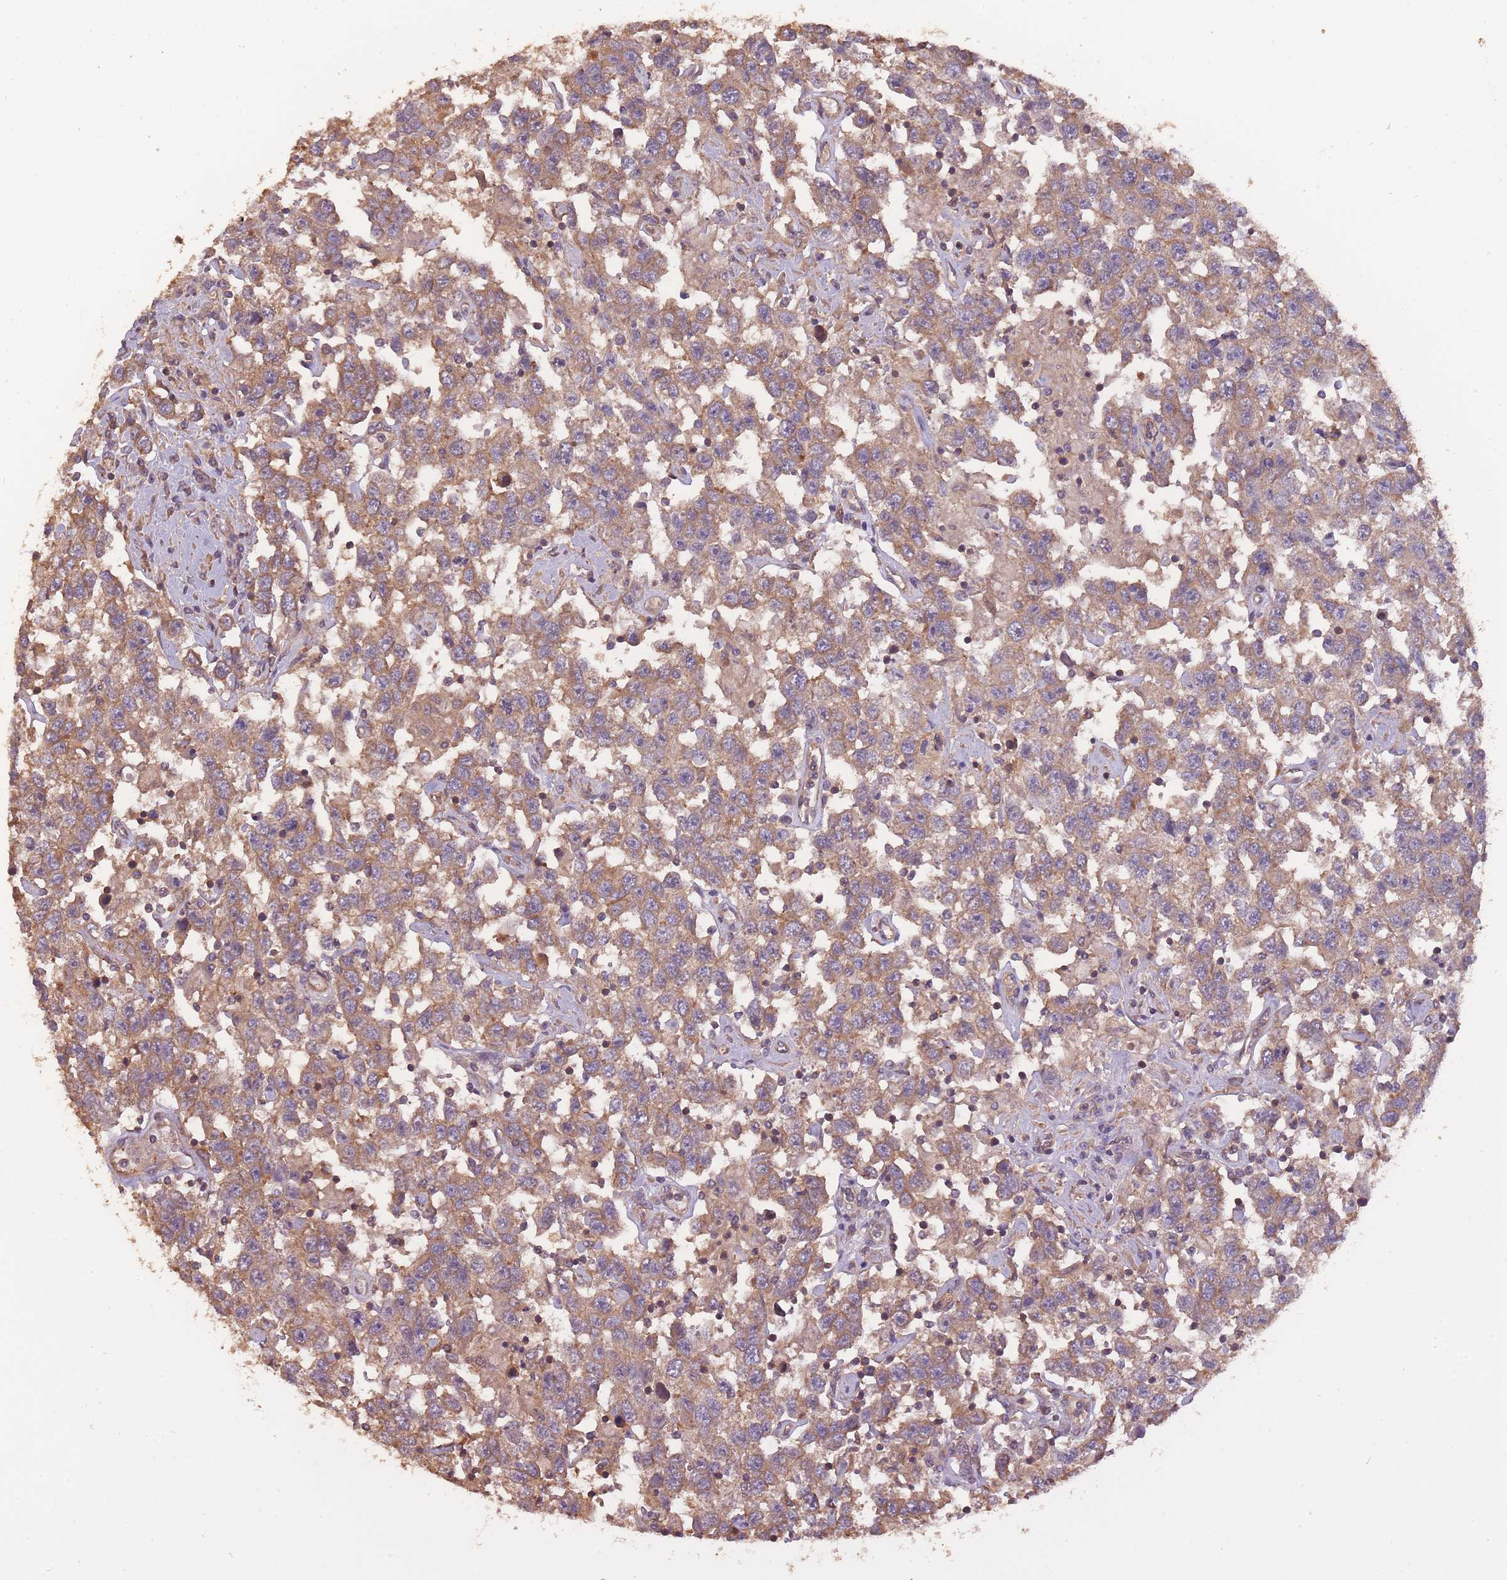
{"staining": {"intensity": "moderate", "quantity": ">75%", "location": "cytoplasmic/membranous"}, "tissue": "testis cancer", "cell_type": "Tumor cells", "image_type": "cancer", "snomed": [{"axis": "morphology", "description": "Seminoma, NOS"}, {"axis": "topography", "description": "Testis"}], "caption": "IHC micrograph of testis cancer (seminoma) stained for a protein (brown), which displays medium levels of moderate cytoplasmic/membranous positivity in approximately >75% of tumor cells.", "gene": "ARMH3", "patient": {"sex": "male", "age": 41}}